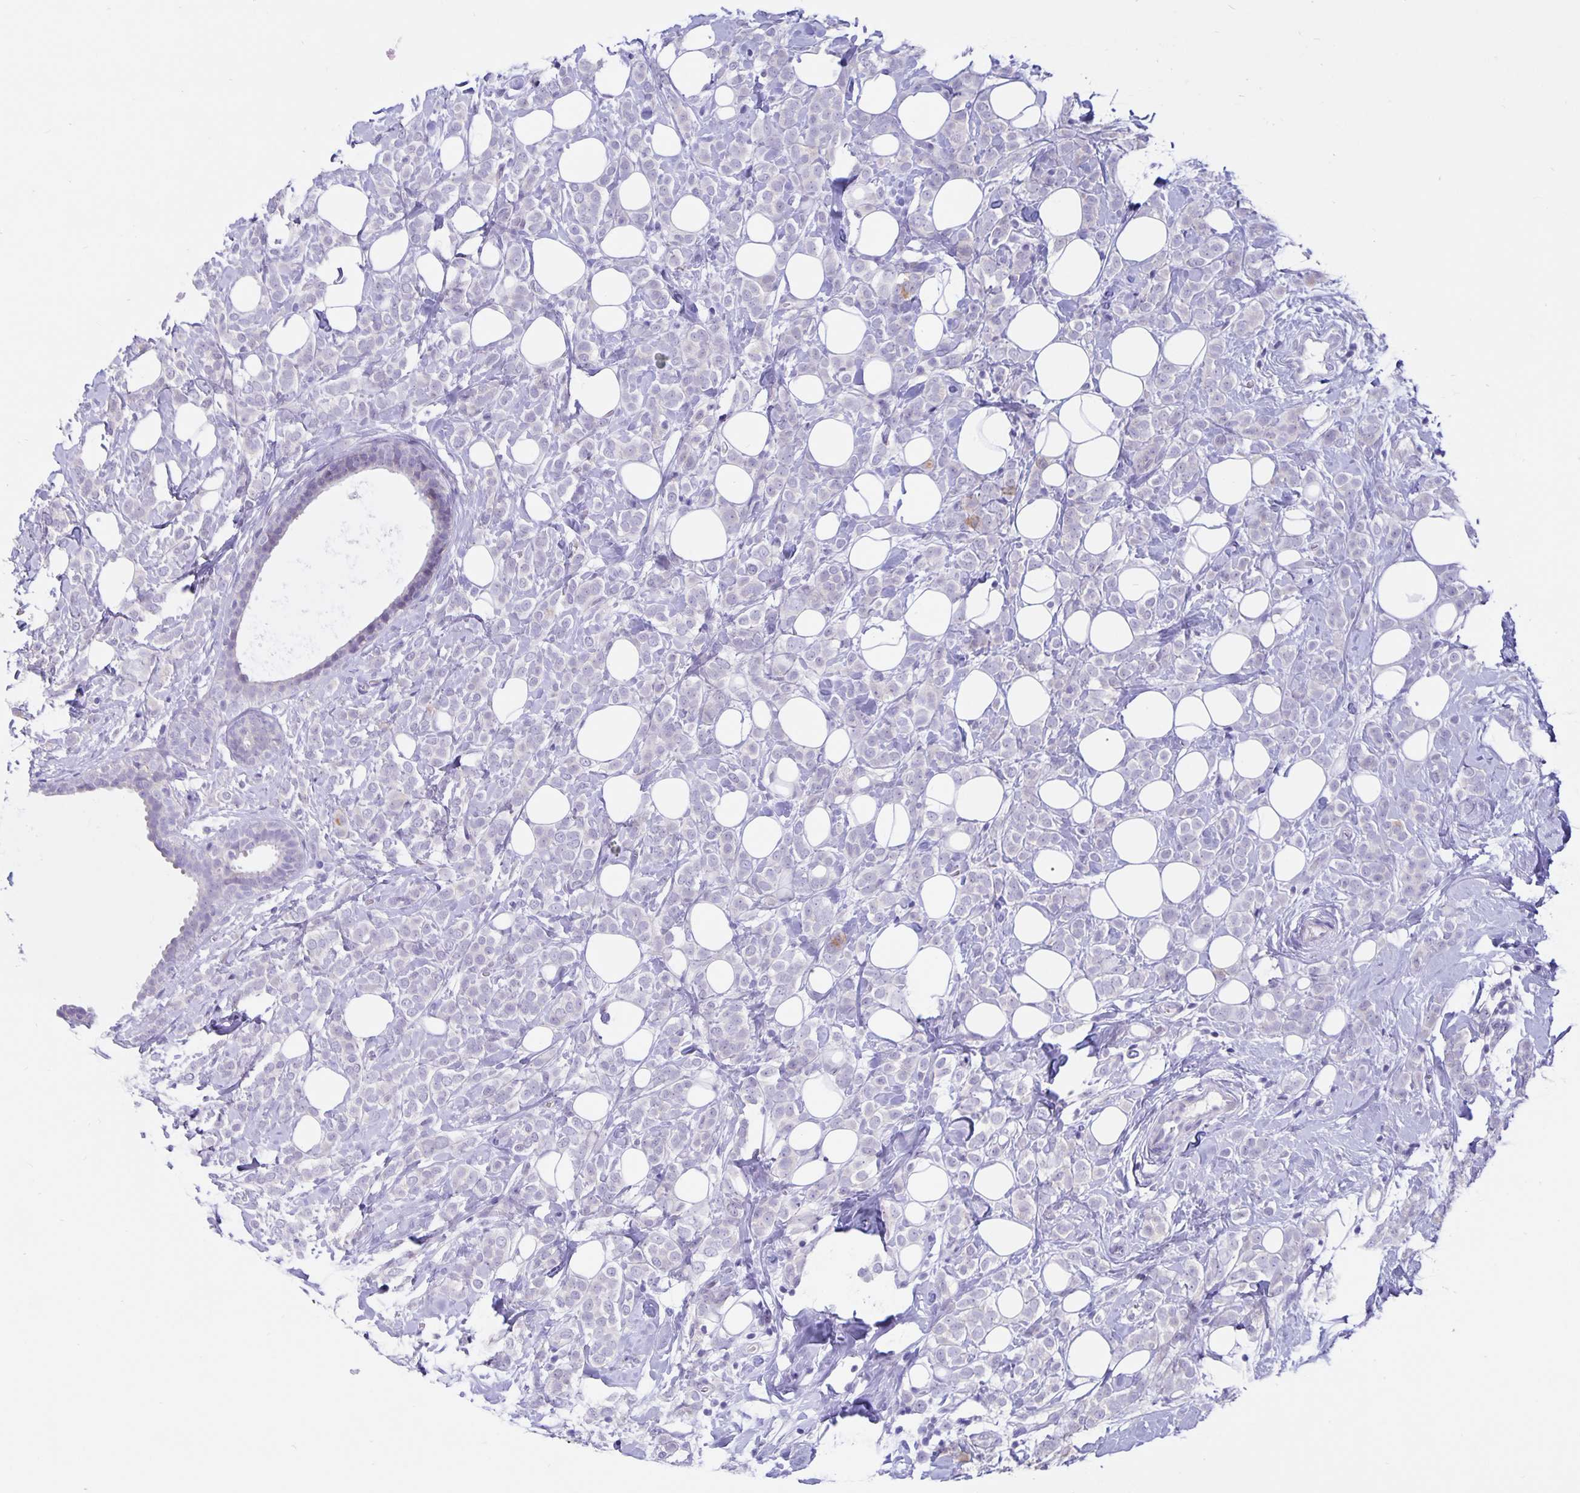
{"staining": {"intensity": "negative", "quantity": "none", "location": "none"}, "tissue": "breast cancer", "cell_type": "Tumor cells", "image_type": "cancer", "snomed": [{"axis": "morphology", "description": "Lobular carcinoma"}, {"axis": "topography", "description": "Breast"}], "caption": "The photomicrograph exhibits no significant staining in tumor cells of breast cancer (lobular carcinoma).", "gene": "ERMN", "patient": {"sex": "female", "age": 49}}